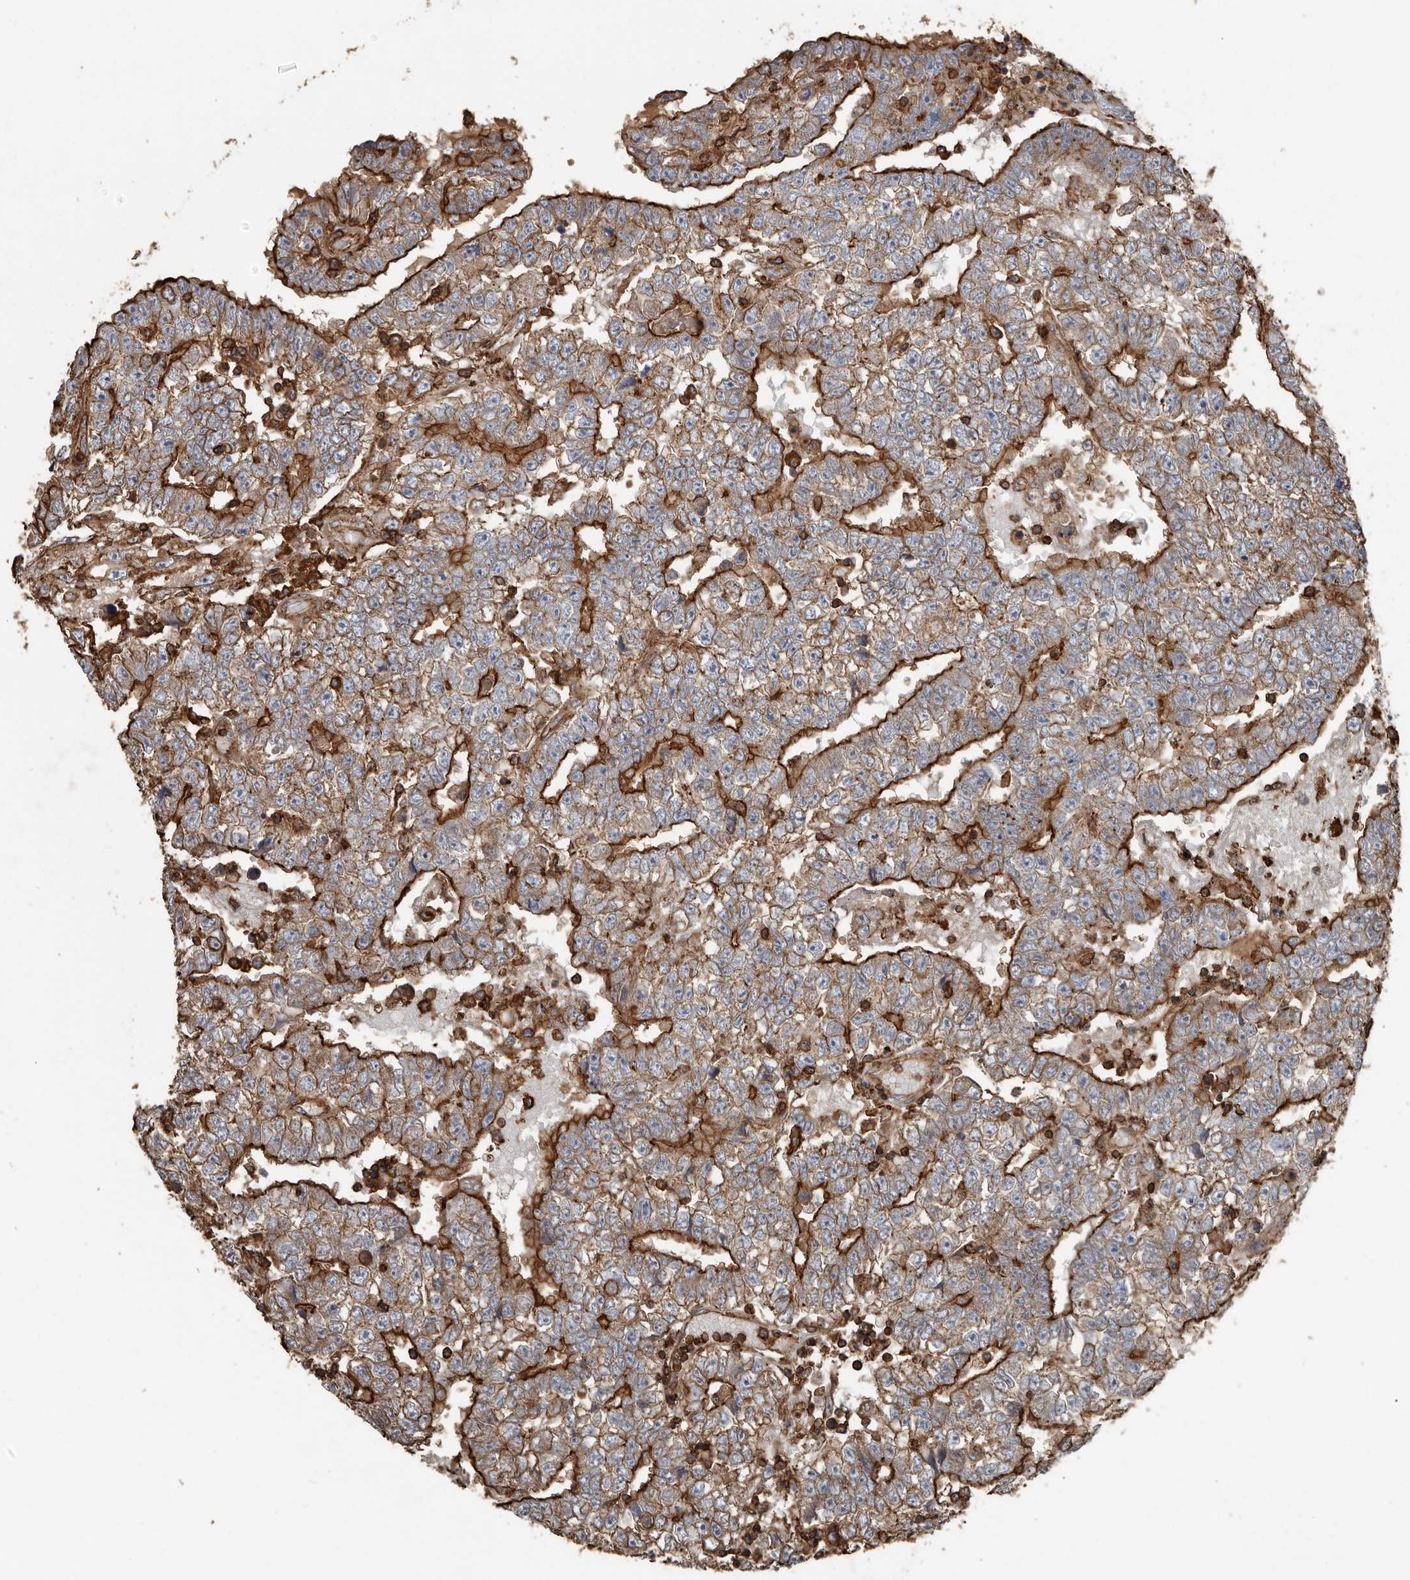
{"staining": {"intensity": "strong", "quantity": "25%-75%", "location": "cytoplasmic/membranous"}, "tissue": "testis cancer", "cell_type": "Tumor cells", "image_type": "cancer", "snomed": [{"axis": "morphology", "description": "Carcinoma, Embryonal, NOS"}, {"axis": "topography", "description": "Testis"}], "caption": "The immunohistochemical stain highlights strong cytoplasmic/membranous expression in tumor cells of testis cancer (embryonal carcinoma) tissue.", "gene": "DENND6B", "patient": {"sex": "male", "age": 25}}